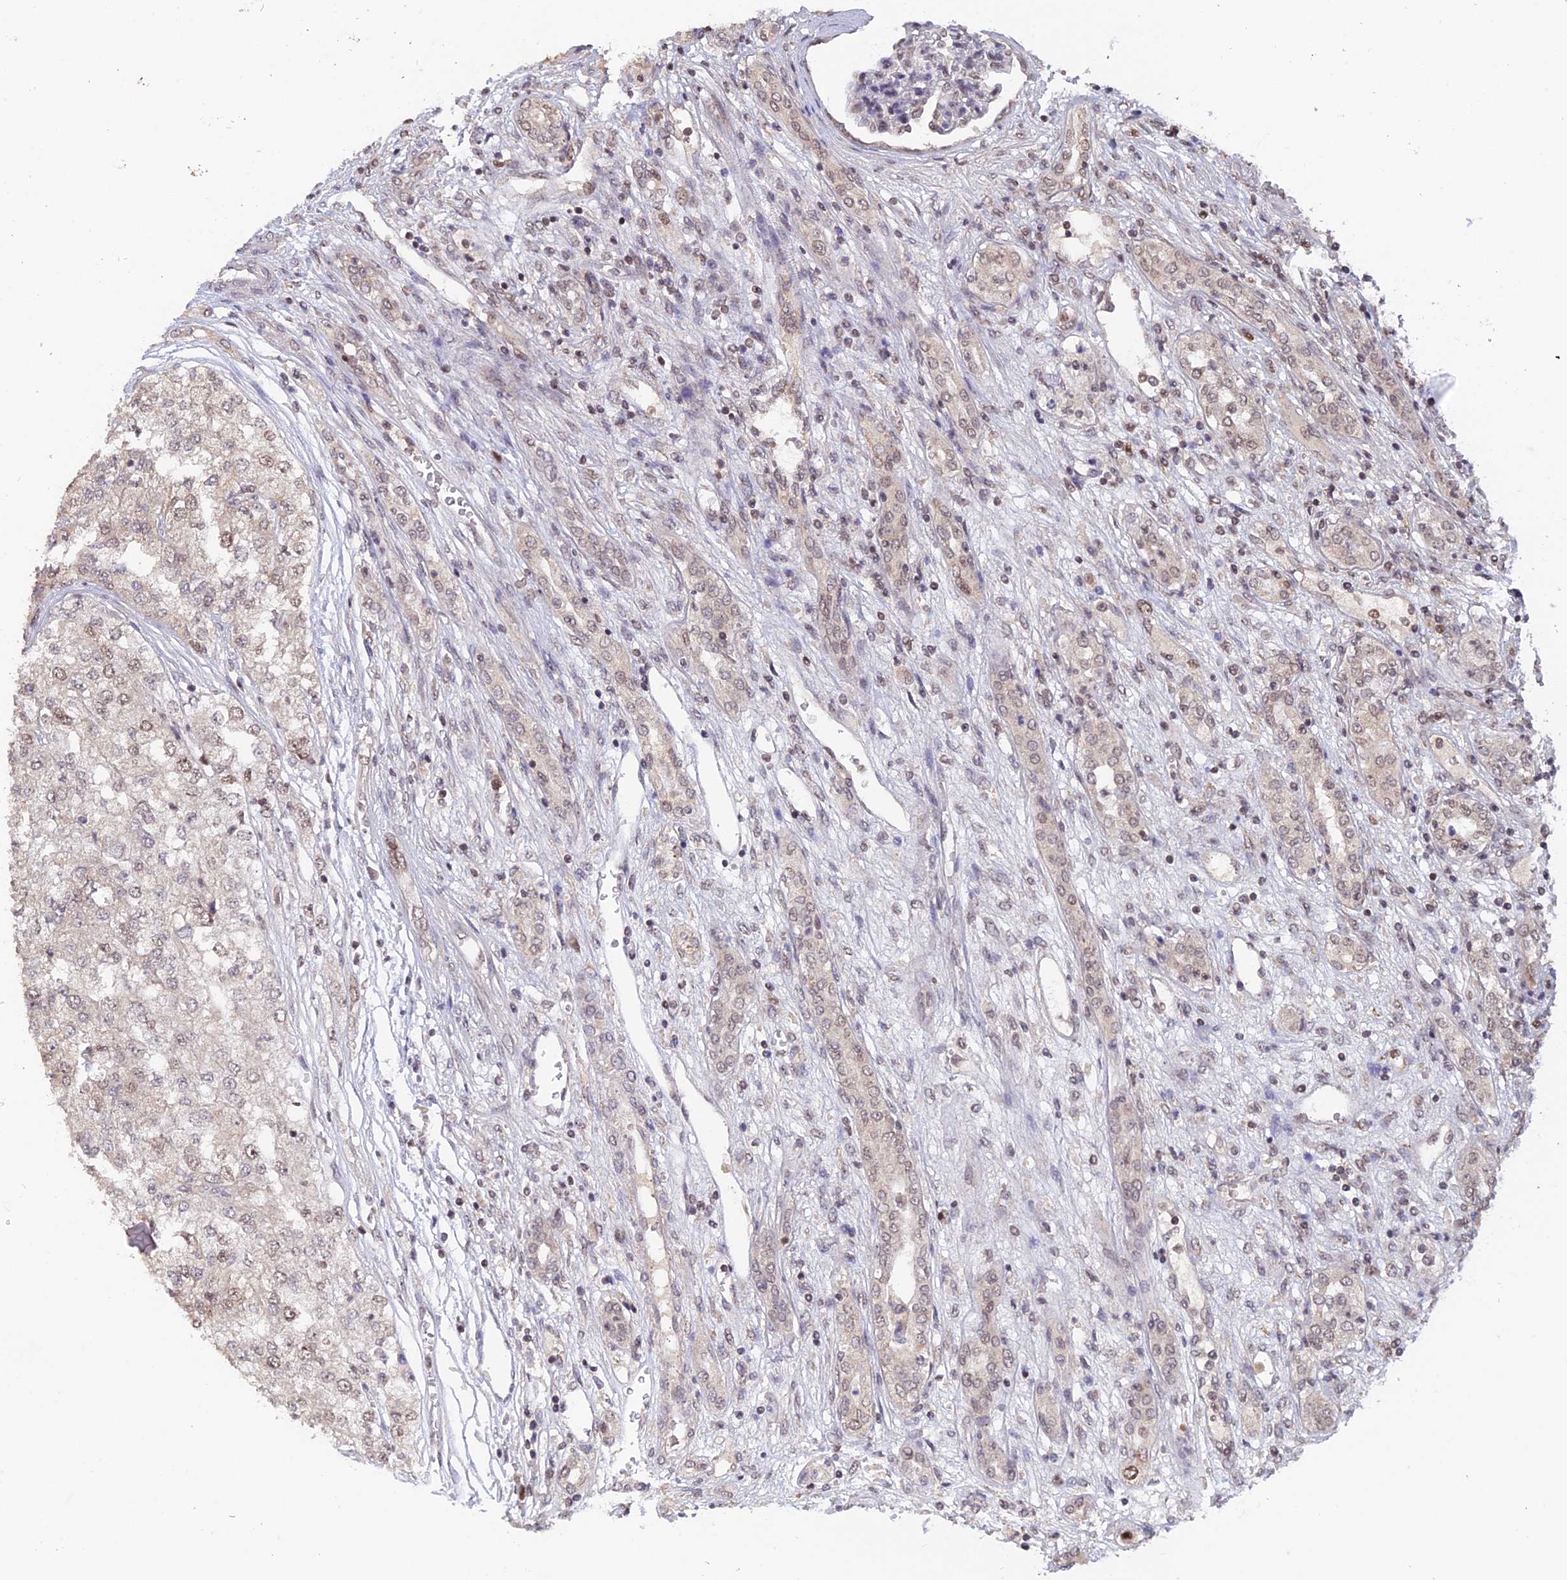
{"staining": {"intensity": "negative", "quantity": "none", "location": "none"}, "tissue": "renal cancer", "cell_type": "Tumor cells", "image_type": "cancer", "snomed": [{"axis": "morphology", "description": "Adenocarcinoma, NOS"}, {"axis": "topography", "description": "Kidney"}], "caption": "High power microscopy image of an immunohistochemistry photomicrograph of adenocarcinoma (renal), revealing no significant staining in tumor cells.", "gene": "RFC5", "patient": {"sex": "female", "age": 54}}